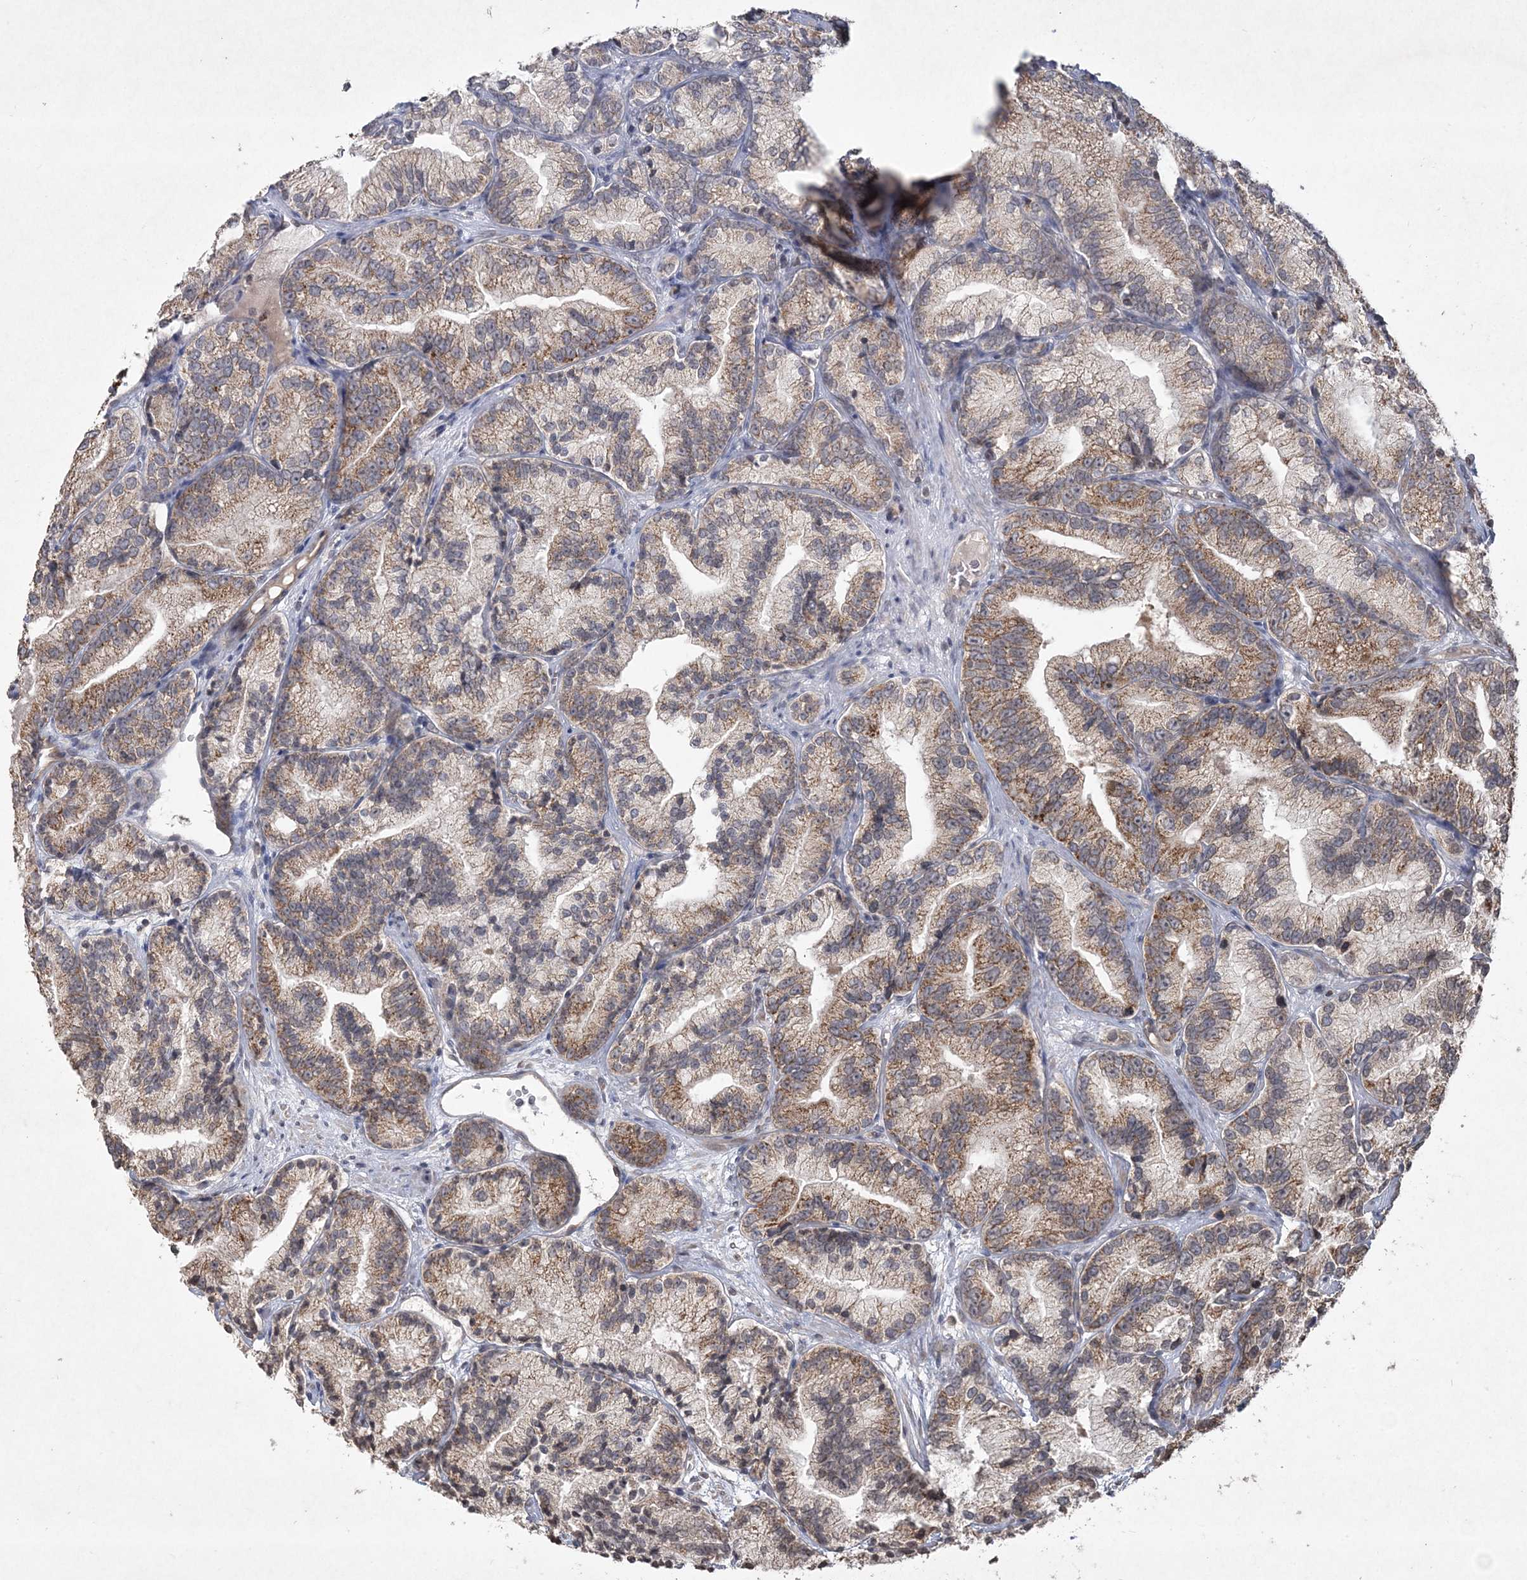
{"staining": {"intensity": "strong", "quantity": "<25%", "location": "cytoplasmic/membranous"}, "tissue": "prostate cancer", "cell_type": "Tumor cells", "image_type": "cancer", "snomed": [{"axis": "morphology", "description": "Adenocarcinoma, Low grade"}, {"axis": "topography", "description": "Prostate"}], "caption": "Low-grade adenocarcinoma (prostate) stained with a brown dye reveals strong cytoplasmic/membranous positive expression in about <25% of tumor cells.", "gene": "LRPPRC", "patient": {"sex": "male", "age": 89}}